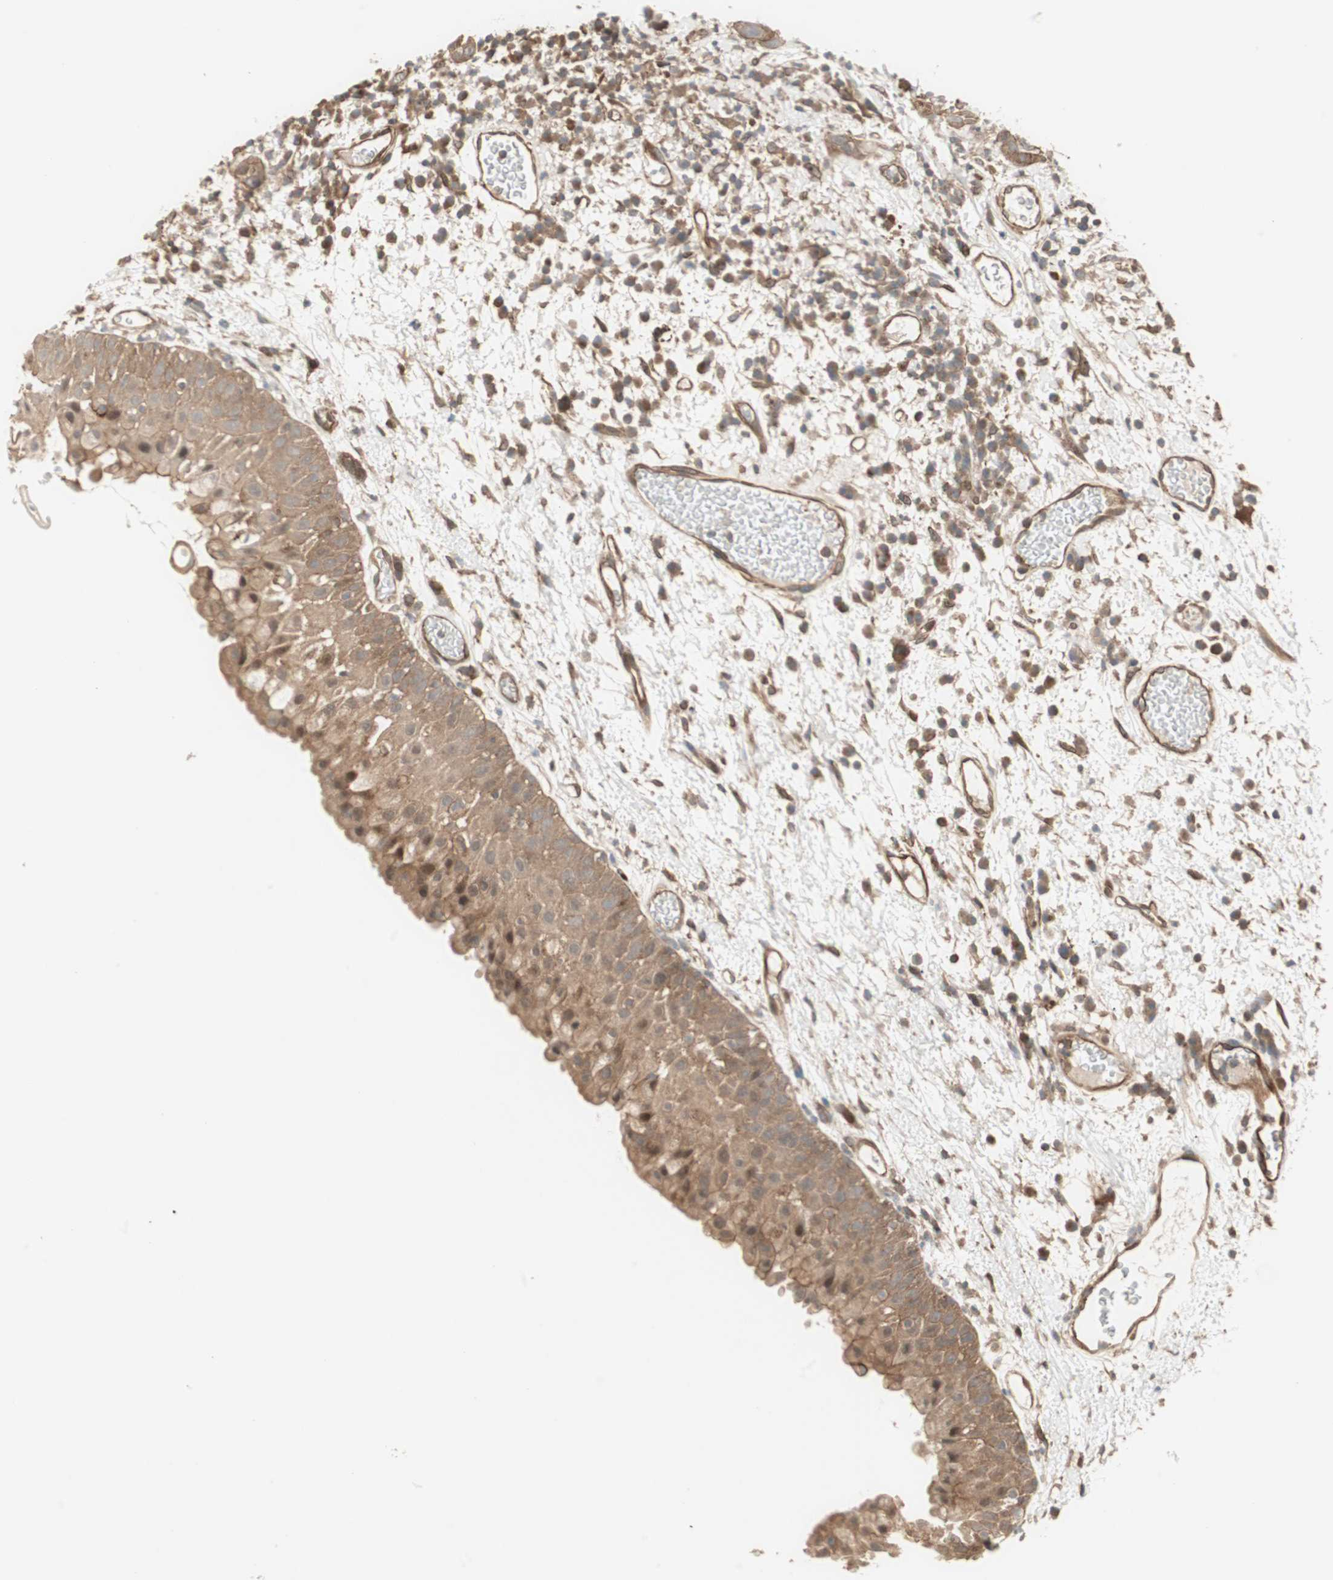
{"staining": {"intensity": "moderate", "quantity": ">75%", "location": "cytoplasmic/membranous"}, "tissue": "head and neck cancer", "cell_type": "Tumor cells", "image_type": "cancer", "snomed": [{"axis": "morphology", "description": "Squamous cell carcinoma, NOS"}, {"axis": "topography", "description": "Head-Neck"}], "caption": "This is an image of IHC staining of head and neck cancer (squamous cell carcinoma), which shows moderate expression in the cytoplasmic/membranous of tumor cells.", "gene": "PFDN1", "patient": {"sex": "male", "age": 62}}